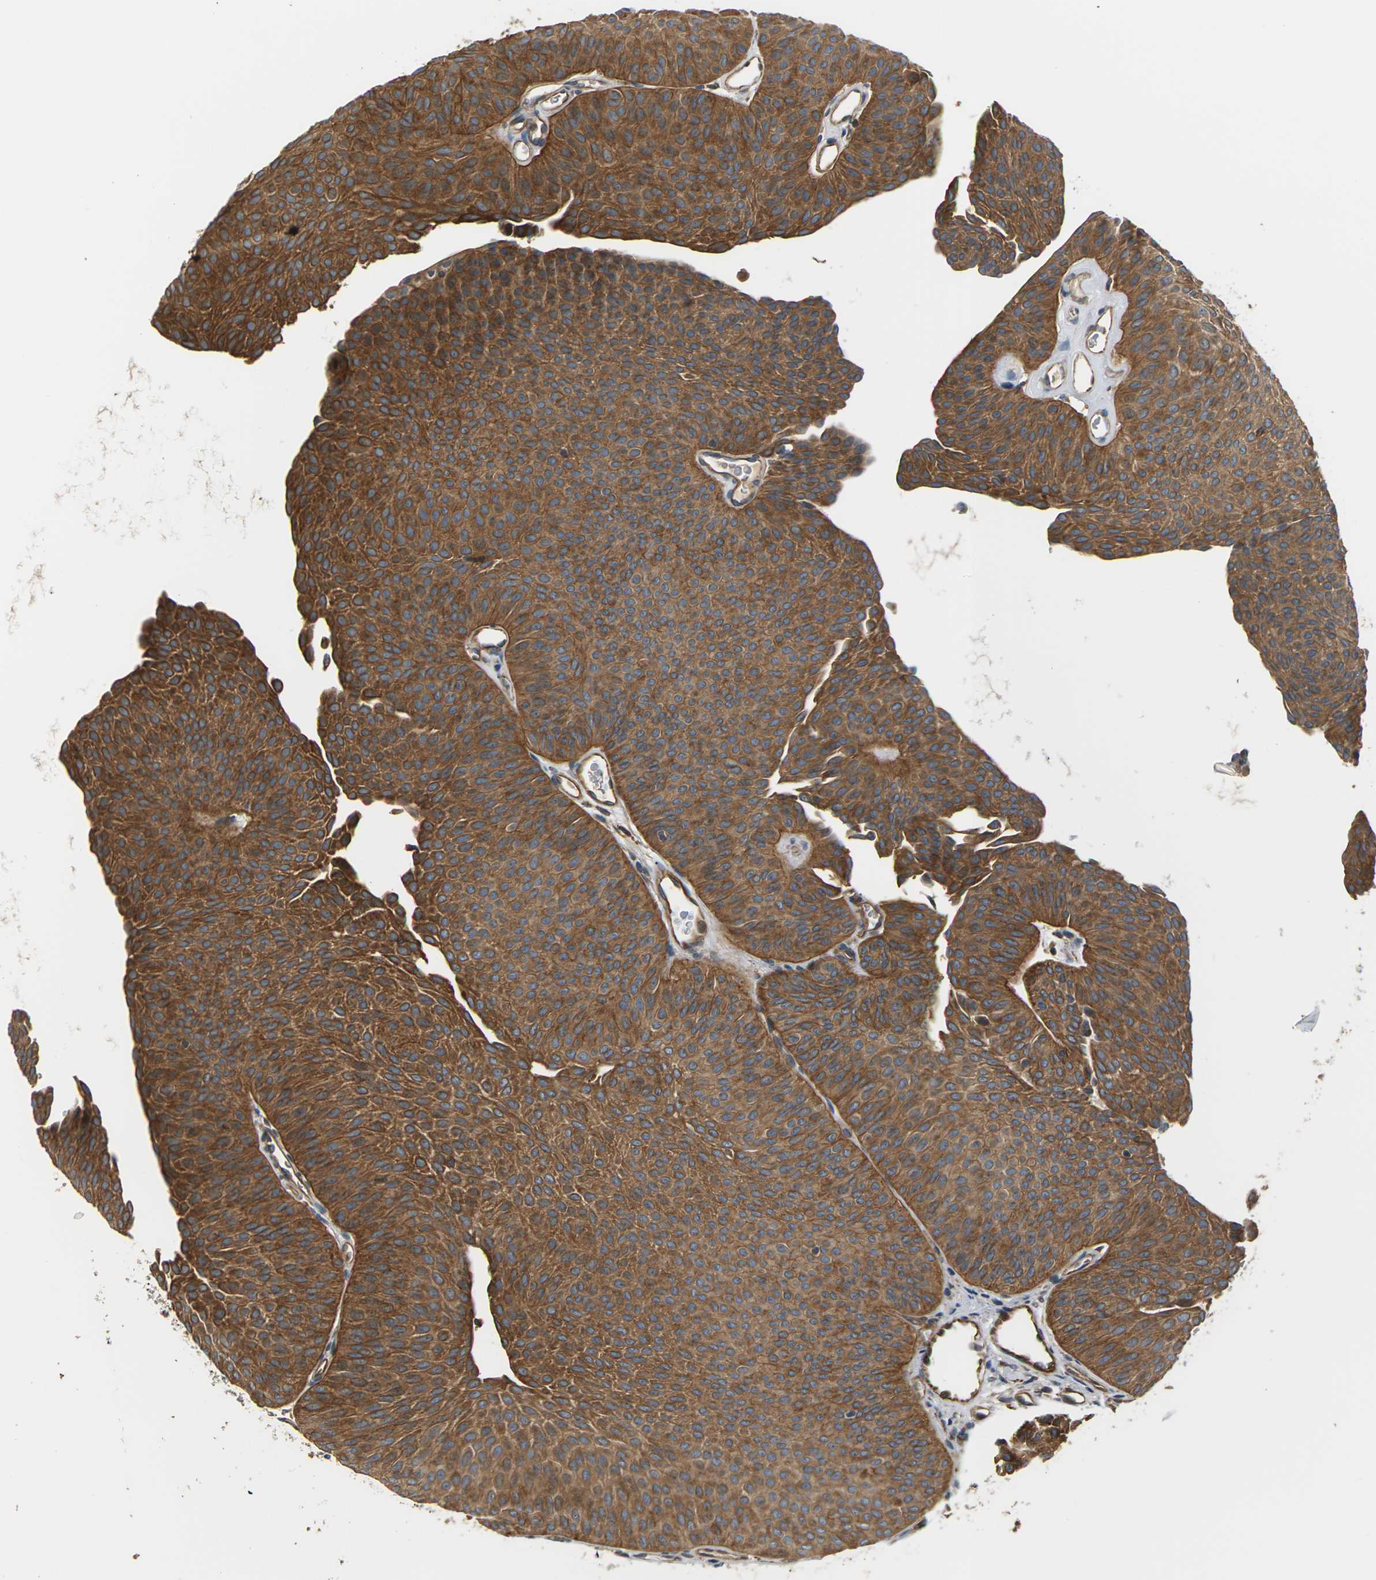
{"staining": {"intensity": "strong", "quantity": ">75%", "location": "cytoplasmic/membranous"}, "tissue": "urothelial cancer", "cell_type": "Tumor cells", "image_type": "cancer", "snomed": [{"axis": "morphology", "description": "Urothelial carcinoma, Low grade"}, {"axis": "topography", "description": "Urinary bladder"}], "caption": "This is an image of immunohistochemistry staining of urothelial carcinoma (low-grade), which shows strong positivity in the cytoplasmic/membranous of tumor cells.", "gene": "PCDHB4", "patient": {"sex": "female", "age": 60}}